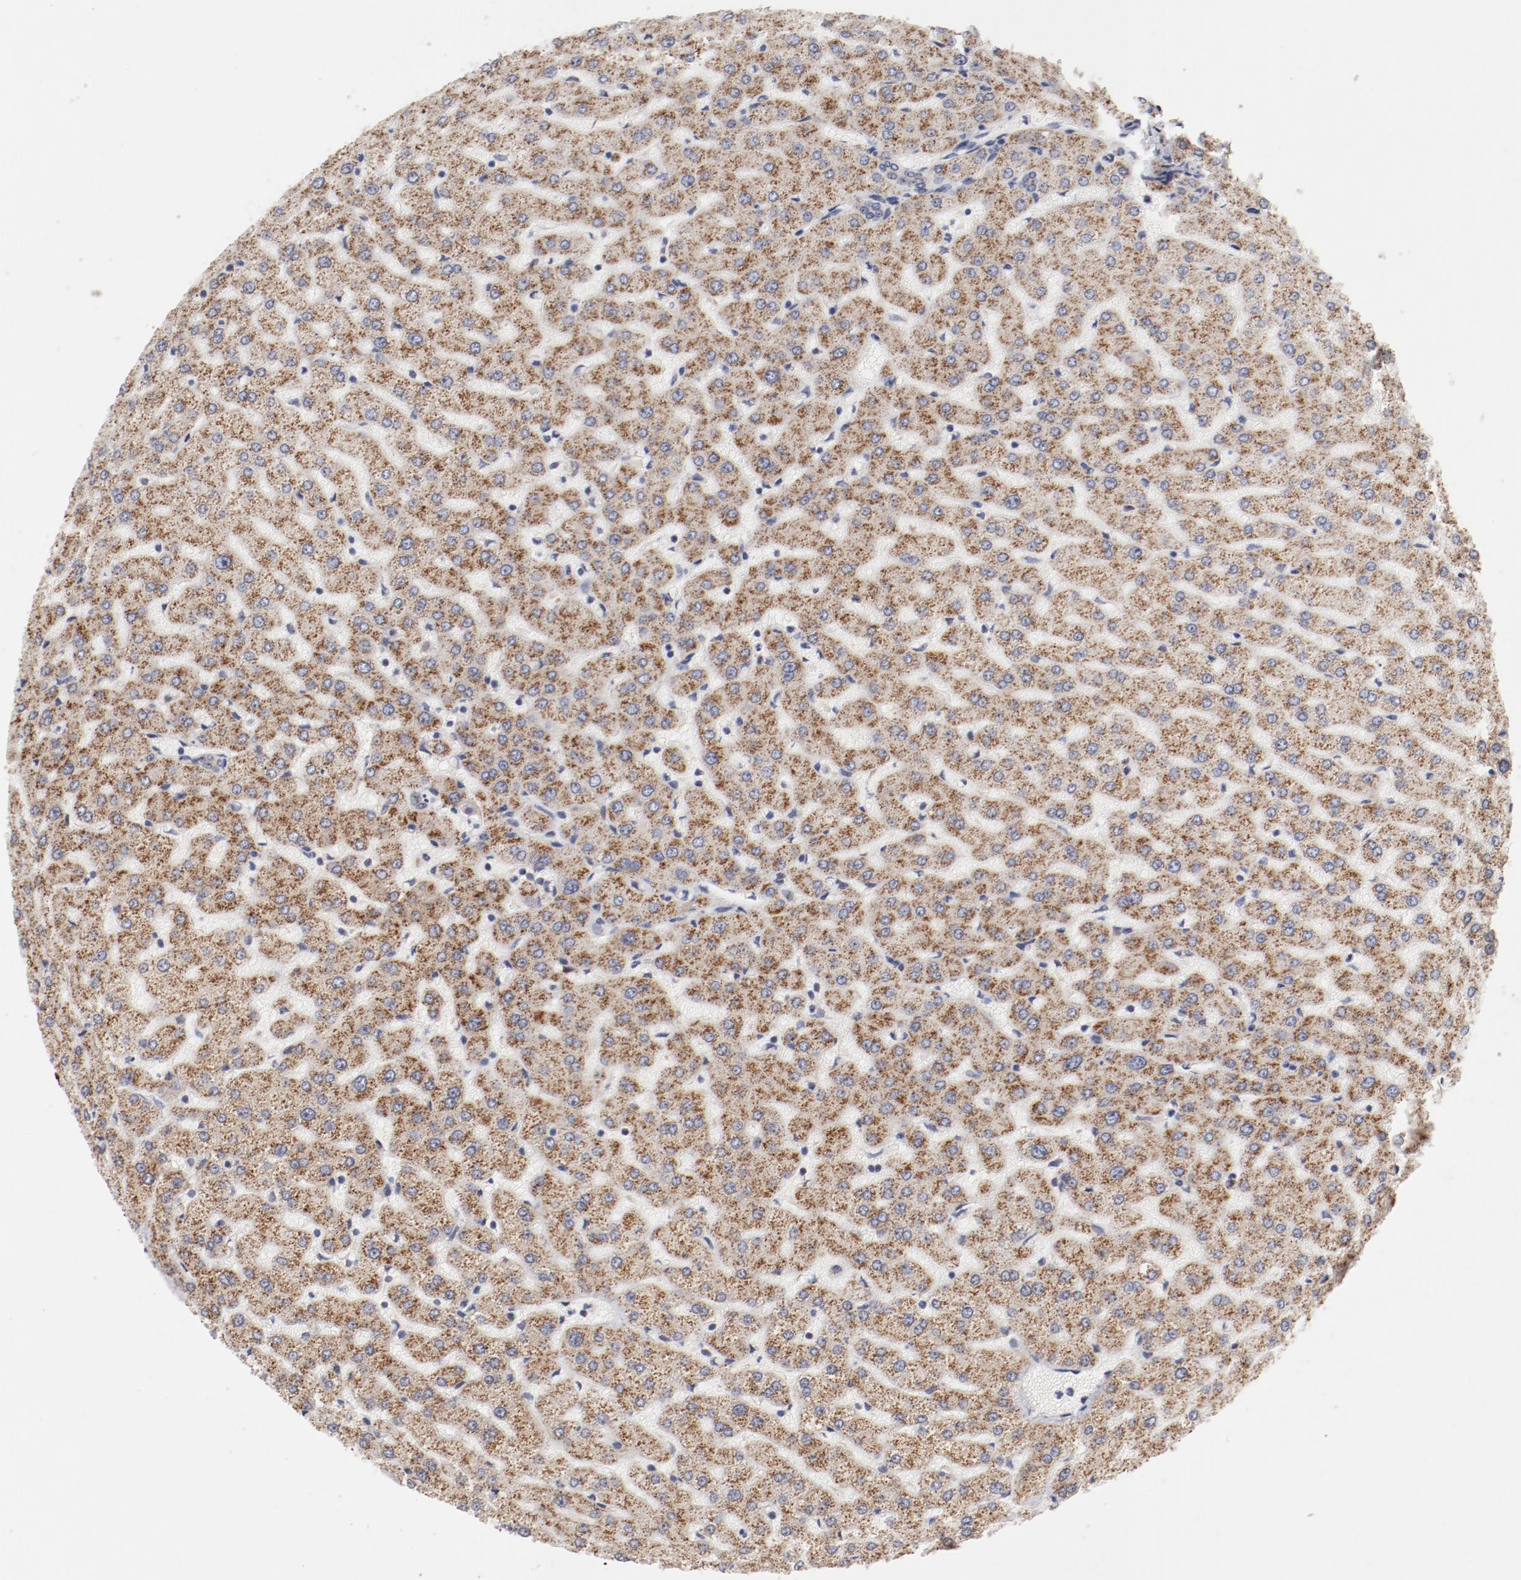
{"staining": {"intensity": "weak", "quantity": ">75%", "location": "cytoplasmic/membranous"}, "tissue": "liver", "cell_type": "Cholangiocytes", "image_type": "normal", "snomed": [{"axis": "morphology", "description": "Normal tissue, NOS"}, {"axis": "morphology", "description": "Fibrosis, NOS"}, {"axis": "topography", "description": "Liver"}], "caption": "This image demonstrates immunohistochemistry (IHC) staining of unremarkable human liver, with low weak cytoplasmic/membranous positivity in about >75% of cholangiocytes.", "gene": "RPL12", "patient": {"sex": "female", "age": 29}}